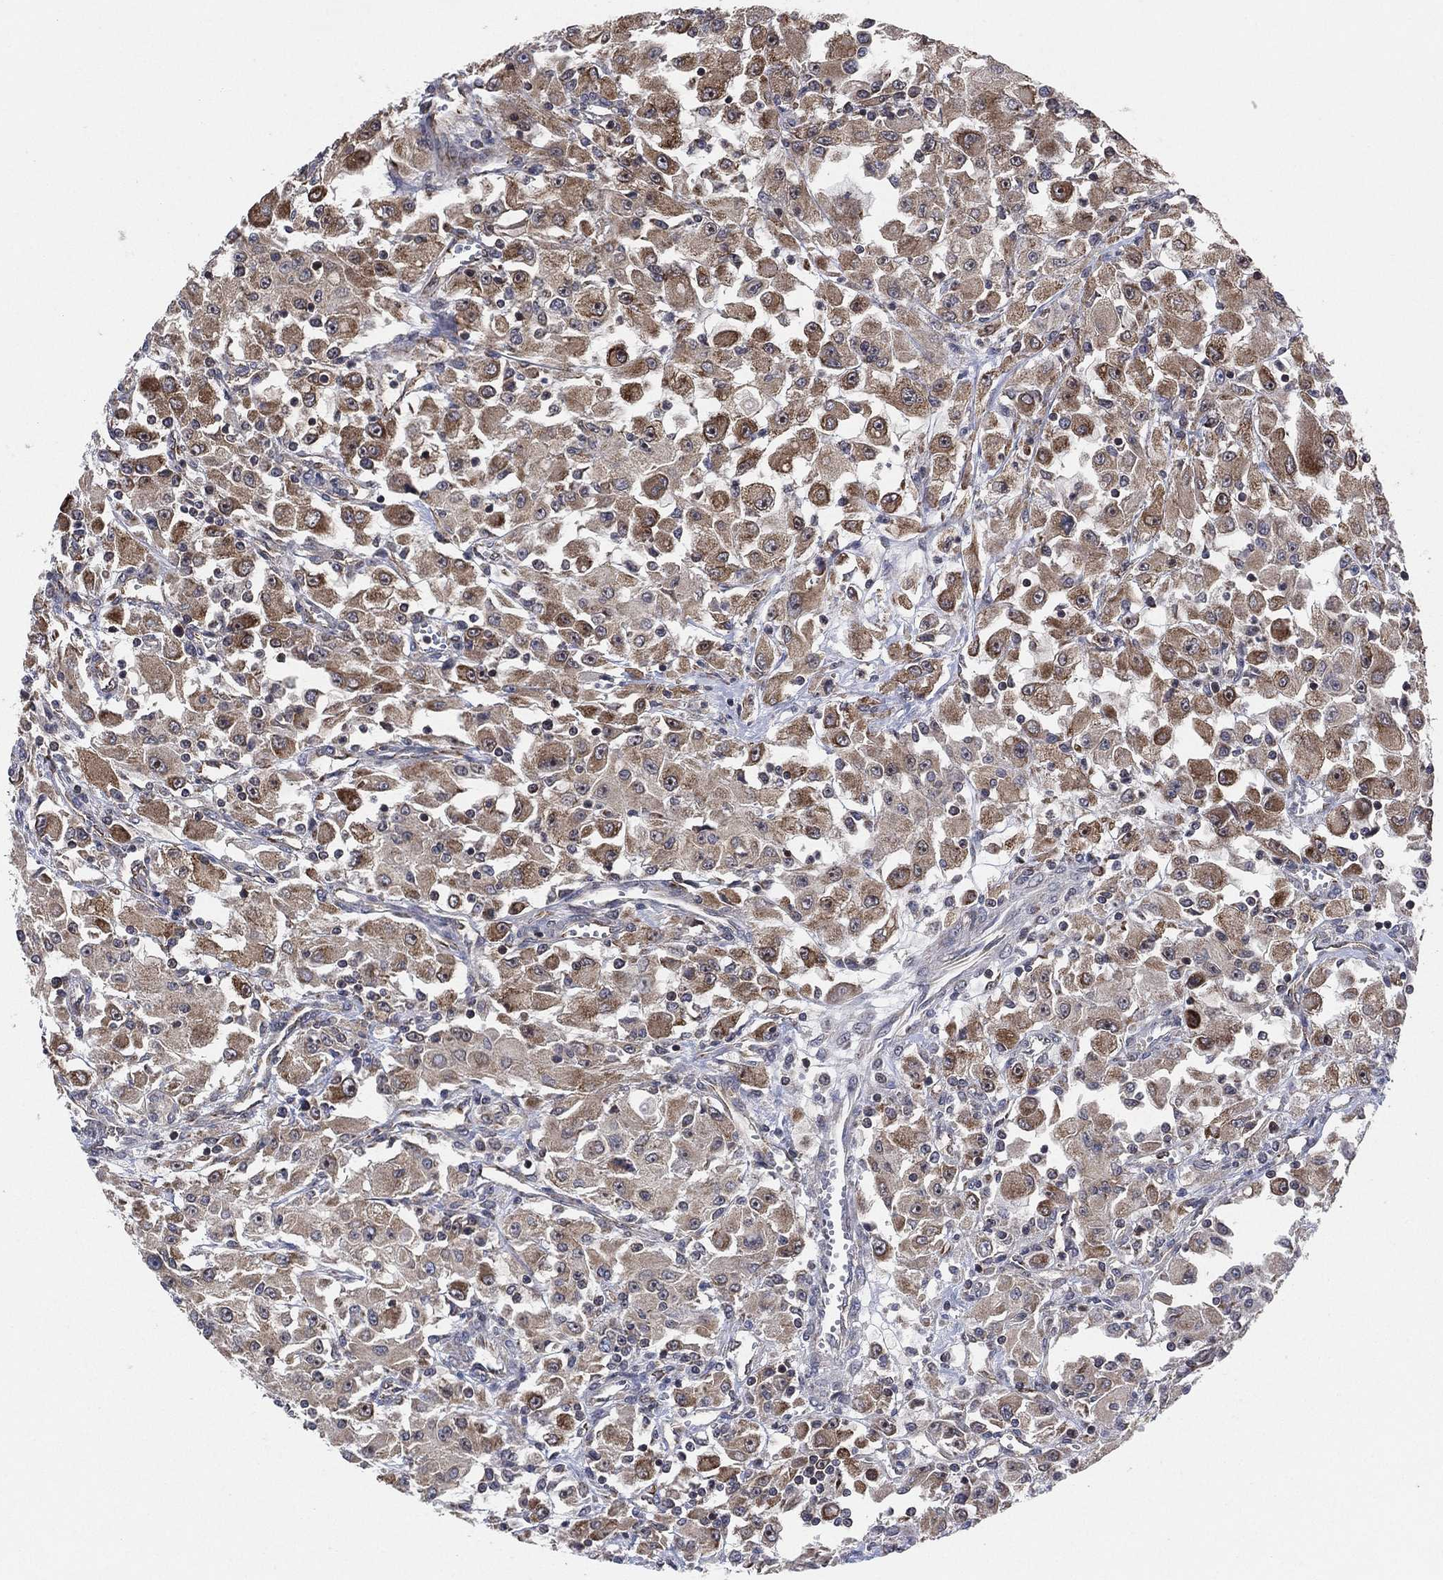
{"staining": {"intensity": "moderate", "quantity": "<25%", "location": "cytoplasmic/membranous"}, "tissue": "renal cancer", "cell_type": "Tumor cells", "image_type": "cancer", "snomed": [{"axis": "morphology", "description": "Adenocarcinoma, NOS"}, {"axis": "topography", "description": "Kidney"}], "caption": "A histopathology image of adenocarcinoma (renal) stained for a protein displays moderate cytoplasmic/membranous brown staining in tumor cells.", "gene": "TMCO1", "patient": {"sex": "female", "age": 67}}